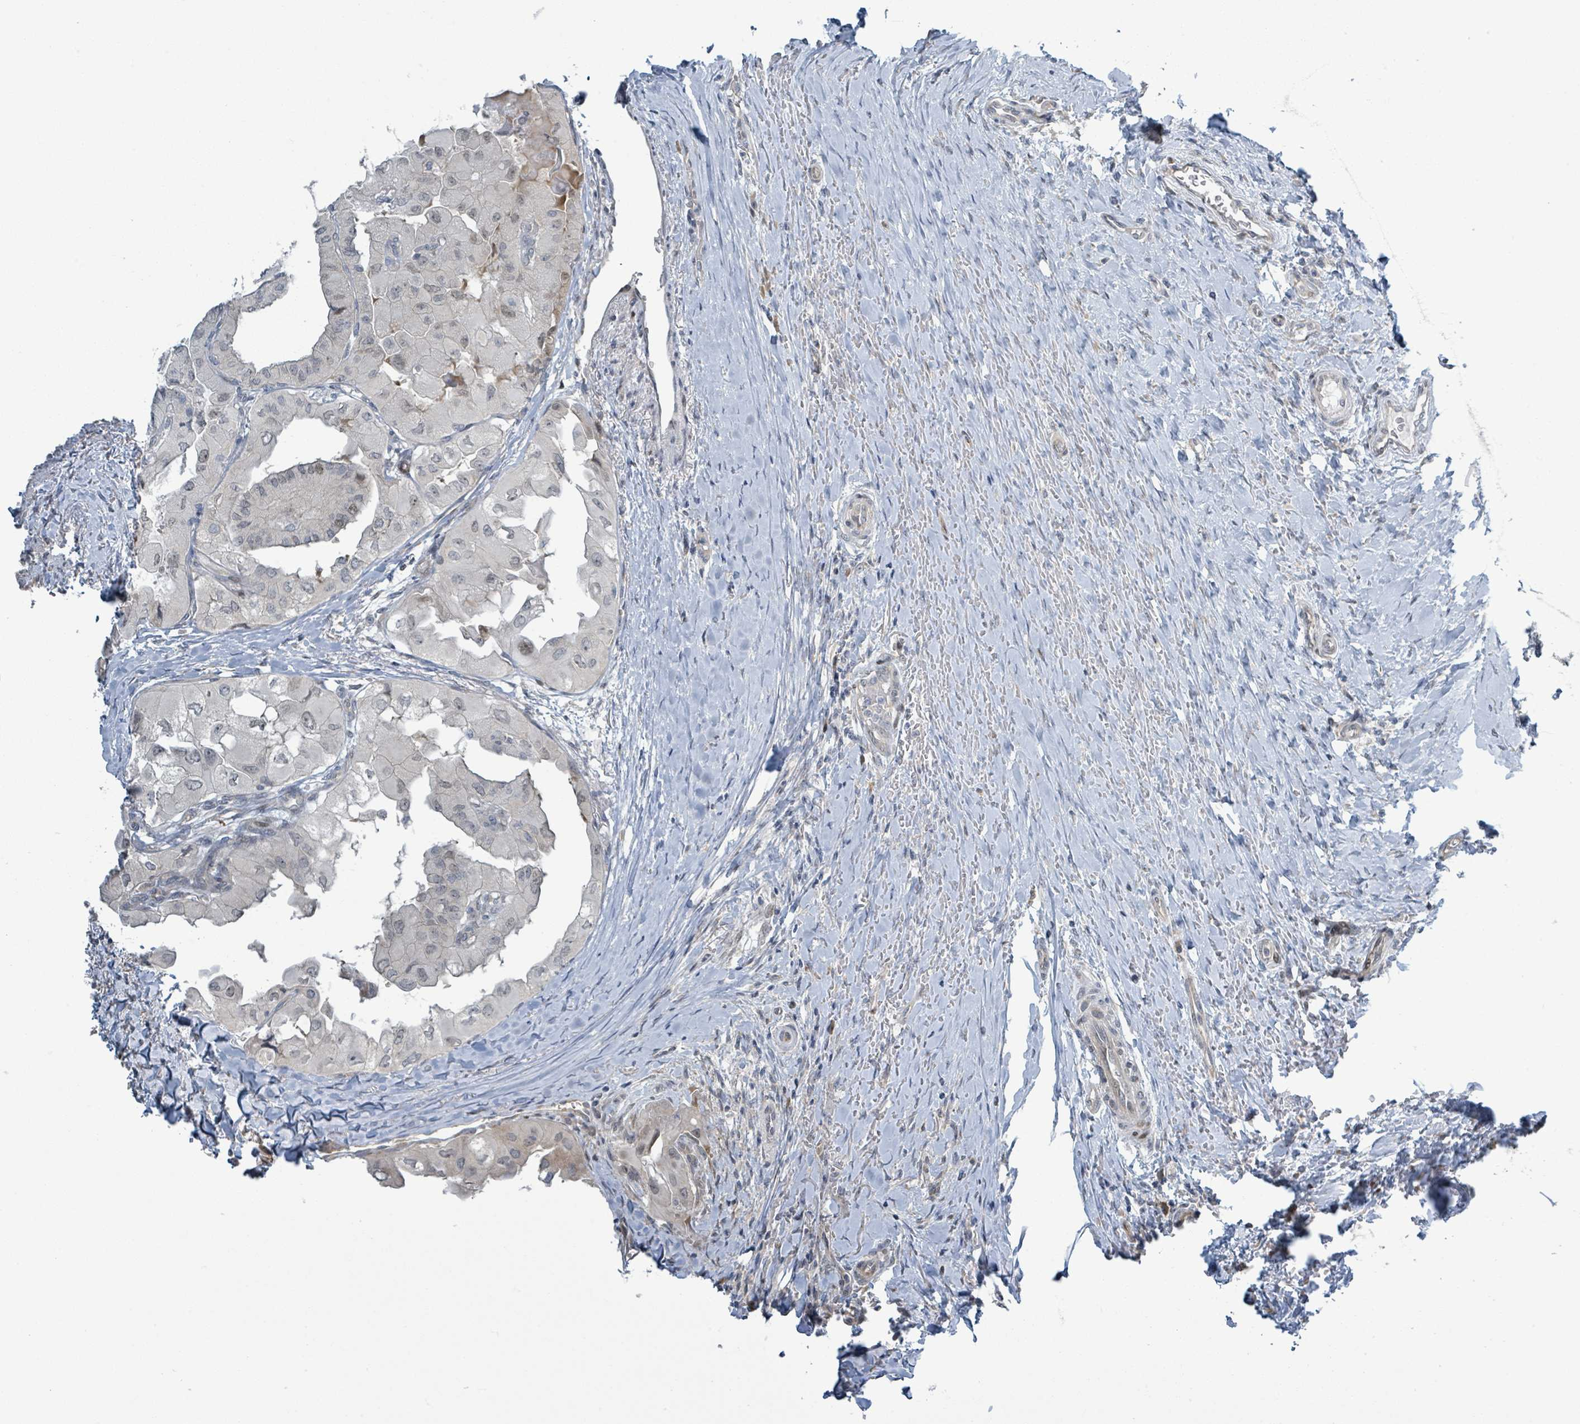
{"staining": {"intensity": "negative", "quantity": "none", "location": "none"}, "tissue": "thyroid cancer", "cell_type": "Tumor cells", "image_type": "cancer", "snomed": [{"axis": "morphology", "description": "Papillary adenocarcinoma, NOS"}, {"axis": "topography", "description": "Thyroid gland"}], "caption": "Immunohistochemistry (IHC) image of human papillary adenocarcinoma (thyroid) stained for a protein (brown), which exhibits no staining in tumor cells. (DAB (3,3'-diaminobenzidine) immunohistochemistry with hematoxylin counter stain).", "gene": "RPL32", "patient": {"sex": "female", "age": 59}}